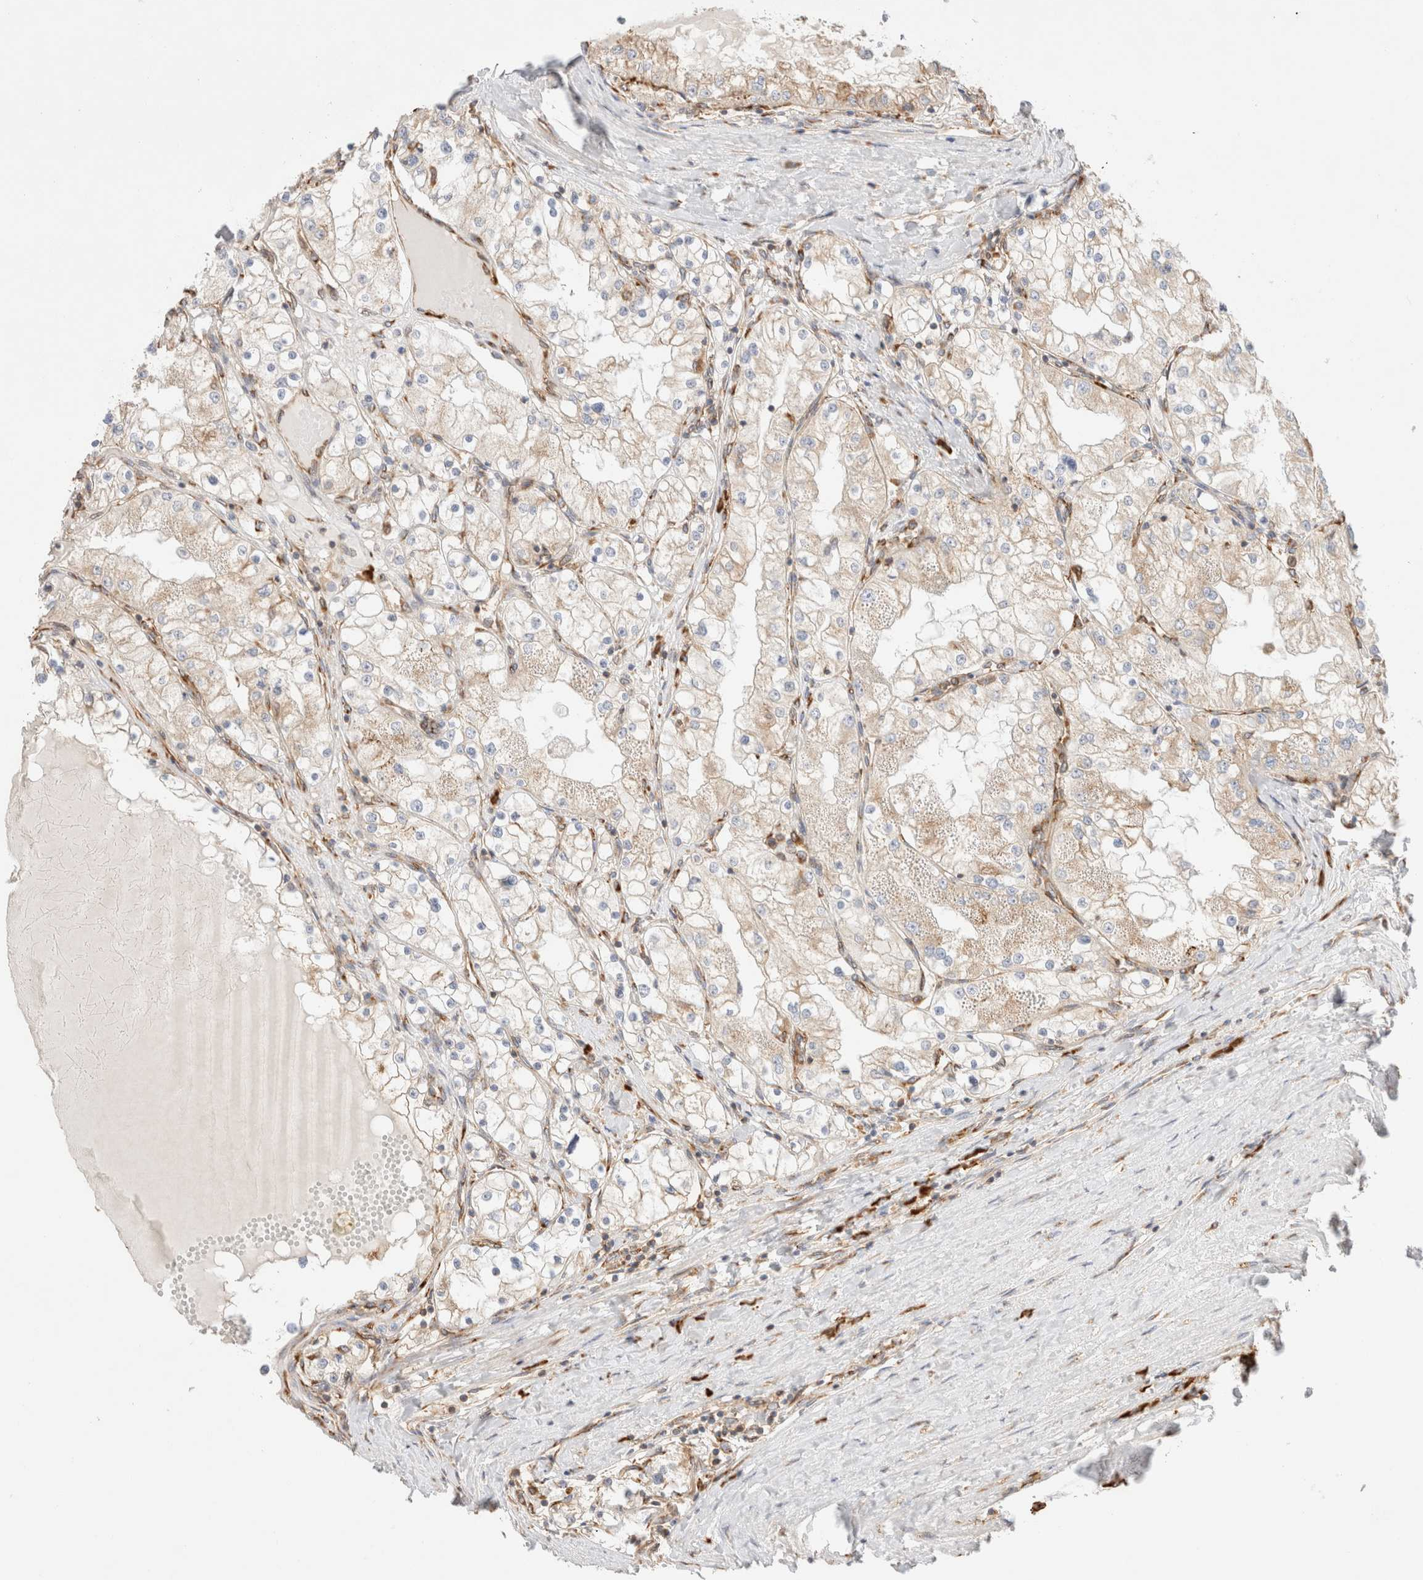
{"staining": {"intensity": "weak", "quantity": "<25%", "location": "cytoplasmic/membranous"}, "tissue": "renal cancer", "cell_type": "Tumor cells", "image_type": "cancer", "snomed": [{"axis": "morphology", "description": "Adenocarcinoma, NOS"}, {"axis": "topography", "description": "Kidney"}], "caption": "A micrograph of human renal cancer is negative for staining in tumor cells.", "gene": "ZC2HC1A", "patient": {"sex": "male", "age": 68}}